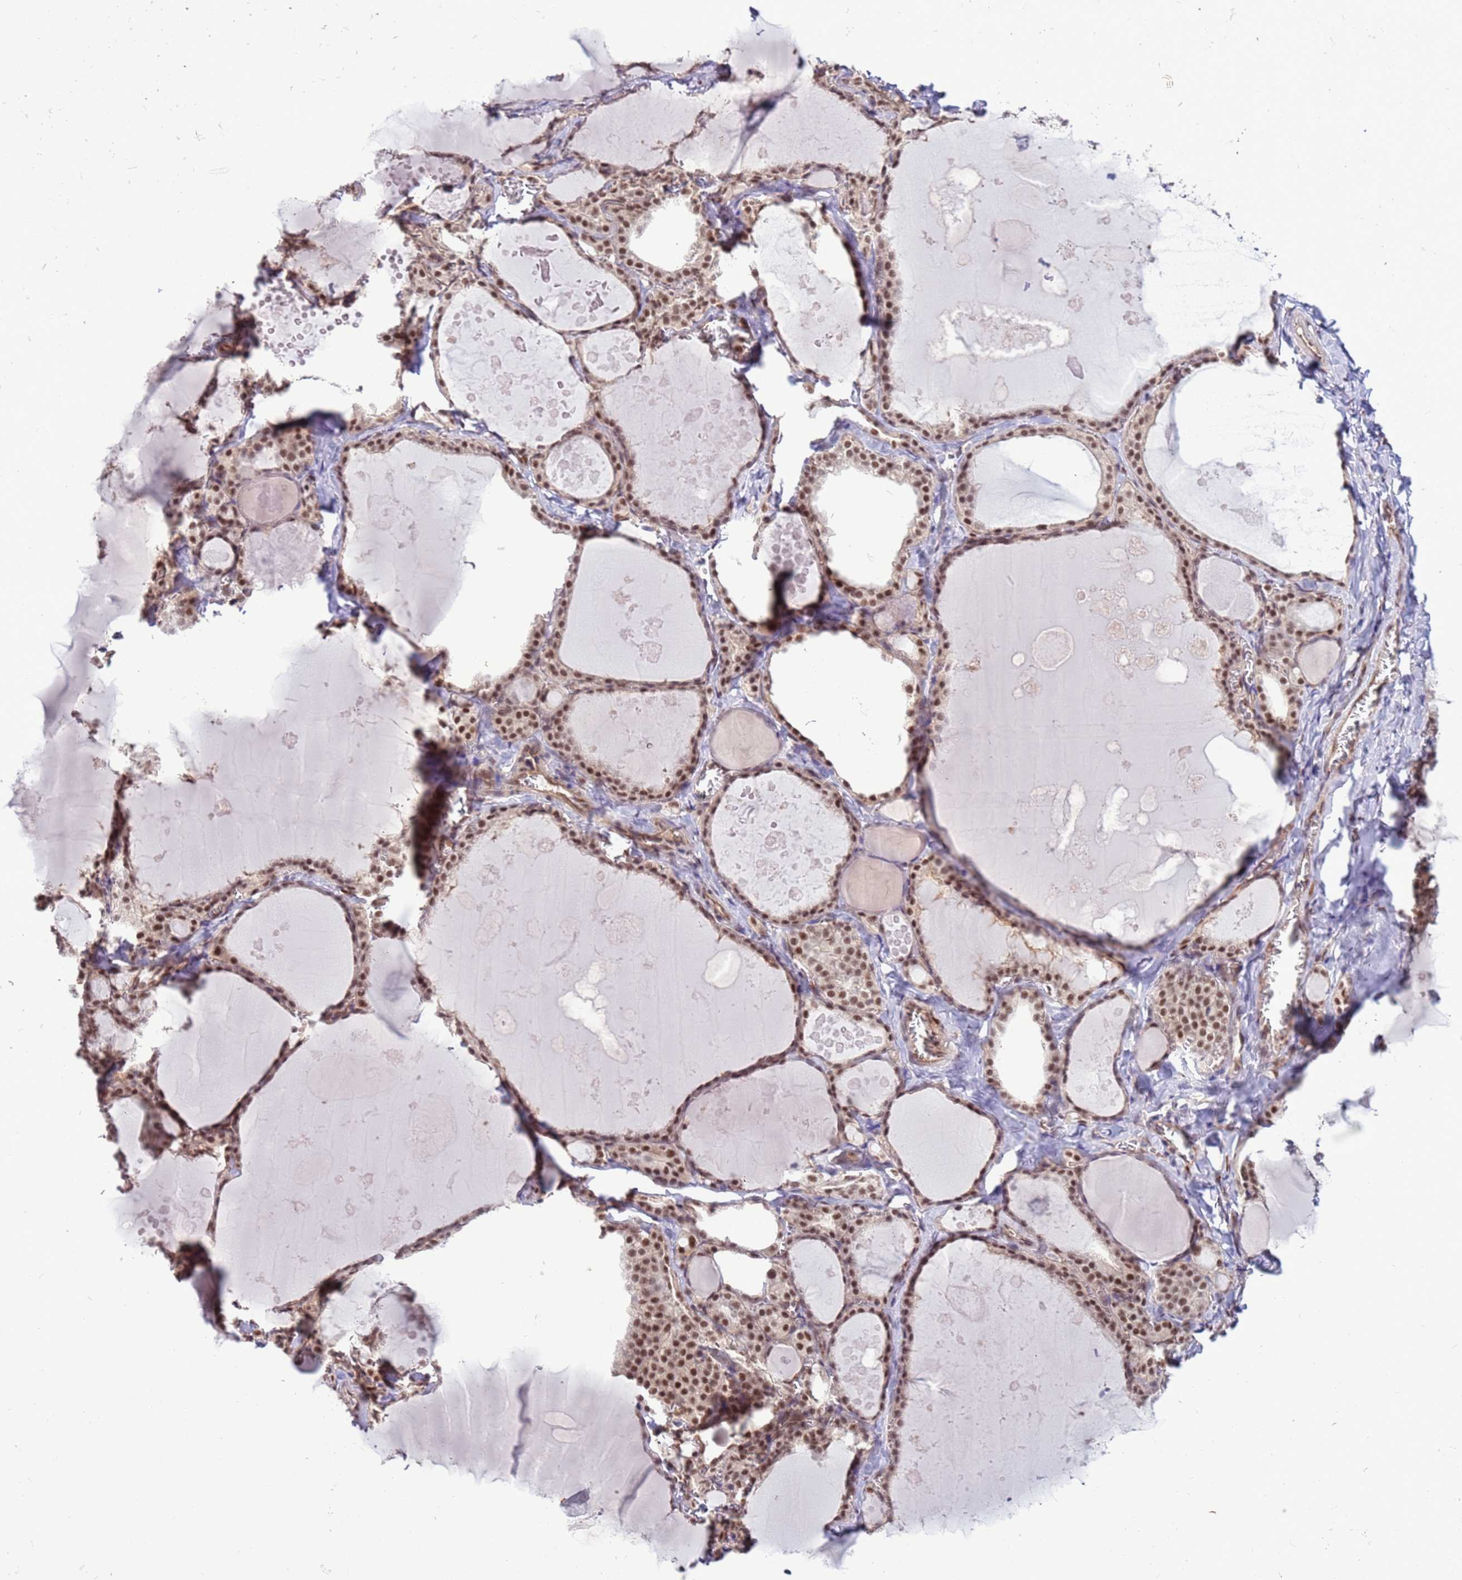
{"staining": {"intensity": "moderate", "quantity": ">75%", "location": "nuclear"}, "tissue": "thyroid gland", "cell_type": "Glandular cells", "image_type": "normal", "snomed": [{"axis": "morphology", "description": "Normal tissue, NOS"}, {"axis": "topography", "description": "Thyroid gland"}], "caption": "Immunohistochemical staining of normal thyroid gland shows >75% levels of moderate nuclear protein positivity in approximately >75% of glandular cells.", "gene": "PRPF6", "patient": {"sex": "male", "age": 56}}